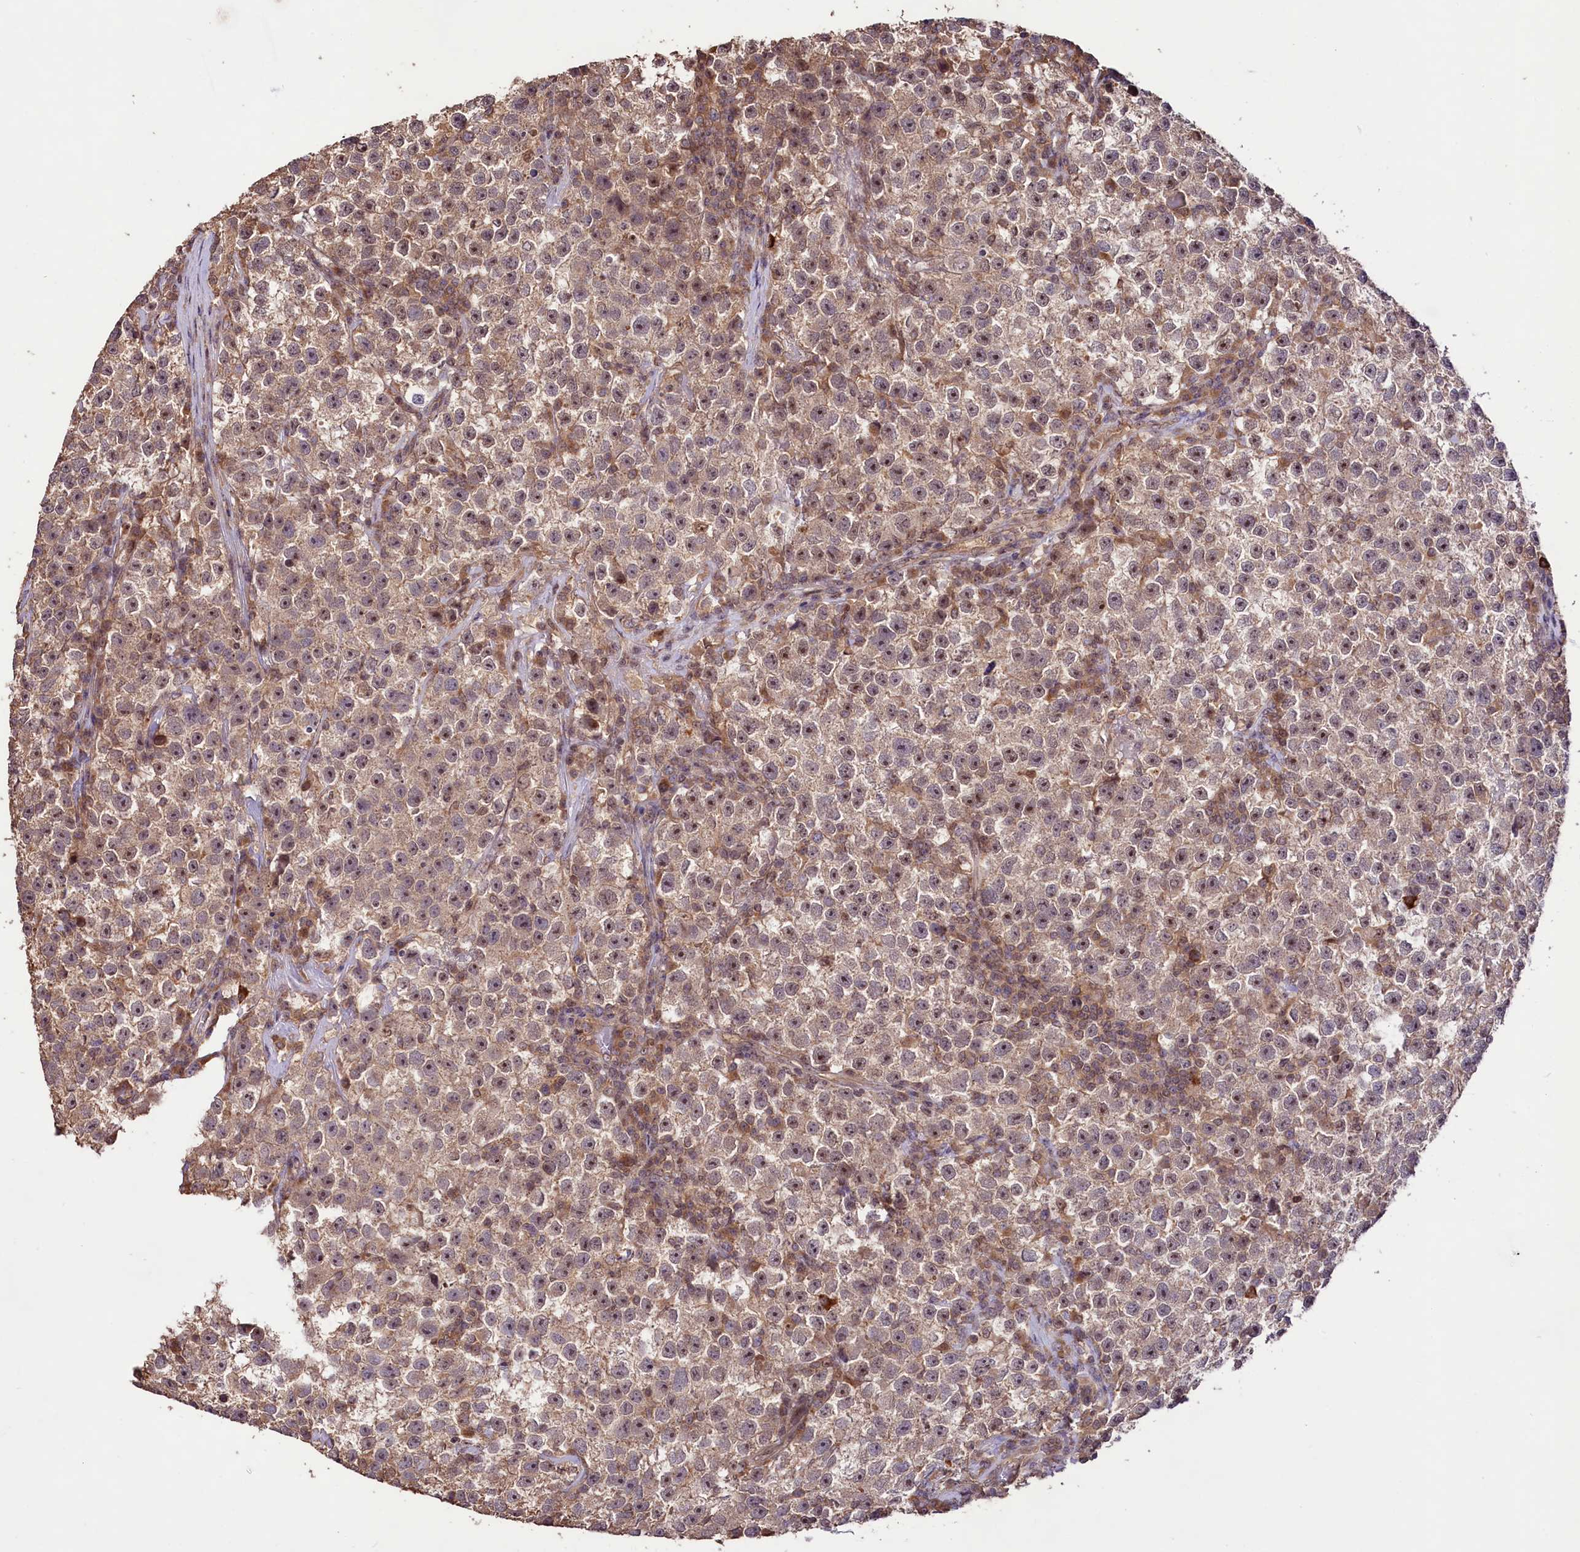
{"staining": {"intensity": "moderate", "quantity": ">75%", "location": "cytoplasmic/membranous,nuclear"}, "tissue": "testis cancer", "cell_type": "Tumor cells", "image_type": "cancer", "snomed": [{"axis": "morphology", "description": "Seminoma, NOS"}, {"axis": "topography", "description": "Testis"}], "caption": "Moderate cytoplasmic/membranous and nuclear protein staining is identified in about >75% of tumor cells in seminoma (testis).", "gene": "RRP8", "patient": {"sex": "male", "age": 22}}